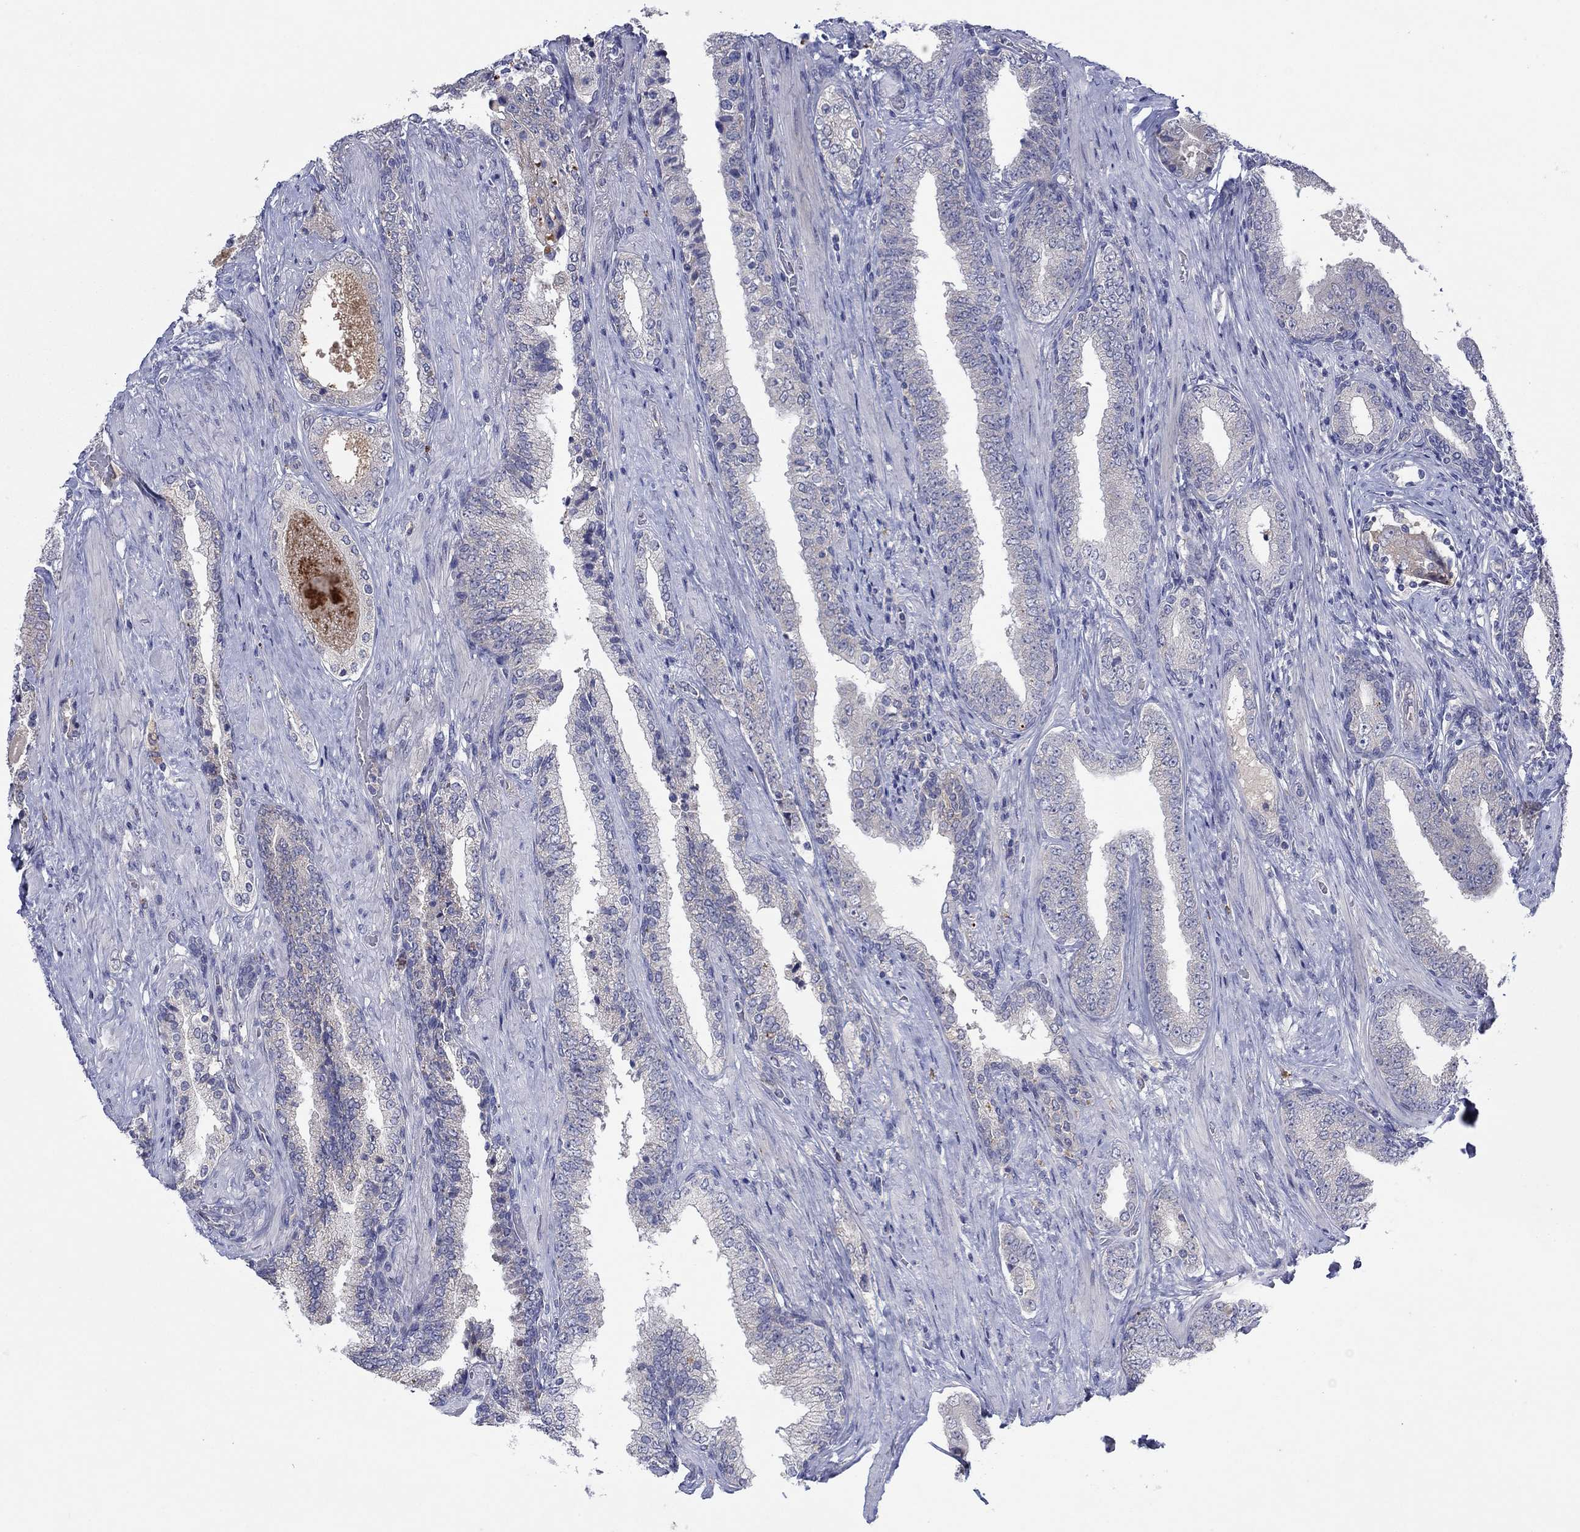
{"staining": {"intensity": "negative", "quantity": "none", "location": "none"}, "tissue": "prostate cancer", "cell_type": "Tumor cells", "image_type": "cancer", "snomed": [{"axis": "morphology", "description": "Adenocarcinoma, Low grade"}, {"axis": "topography", "description": "Prostate and seminal vesicle, NOS"}], "caption": "Image shows no significant protein positivity in tumor cells of prostate low-grade adenocarcinoma. (DAB immunohistochemistry visualized using brightfield microscopy, high magnification).", "gene": "PLCL2", "patient": {"sex": "male", "age": 61}}